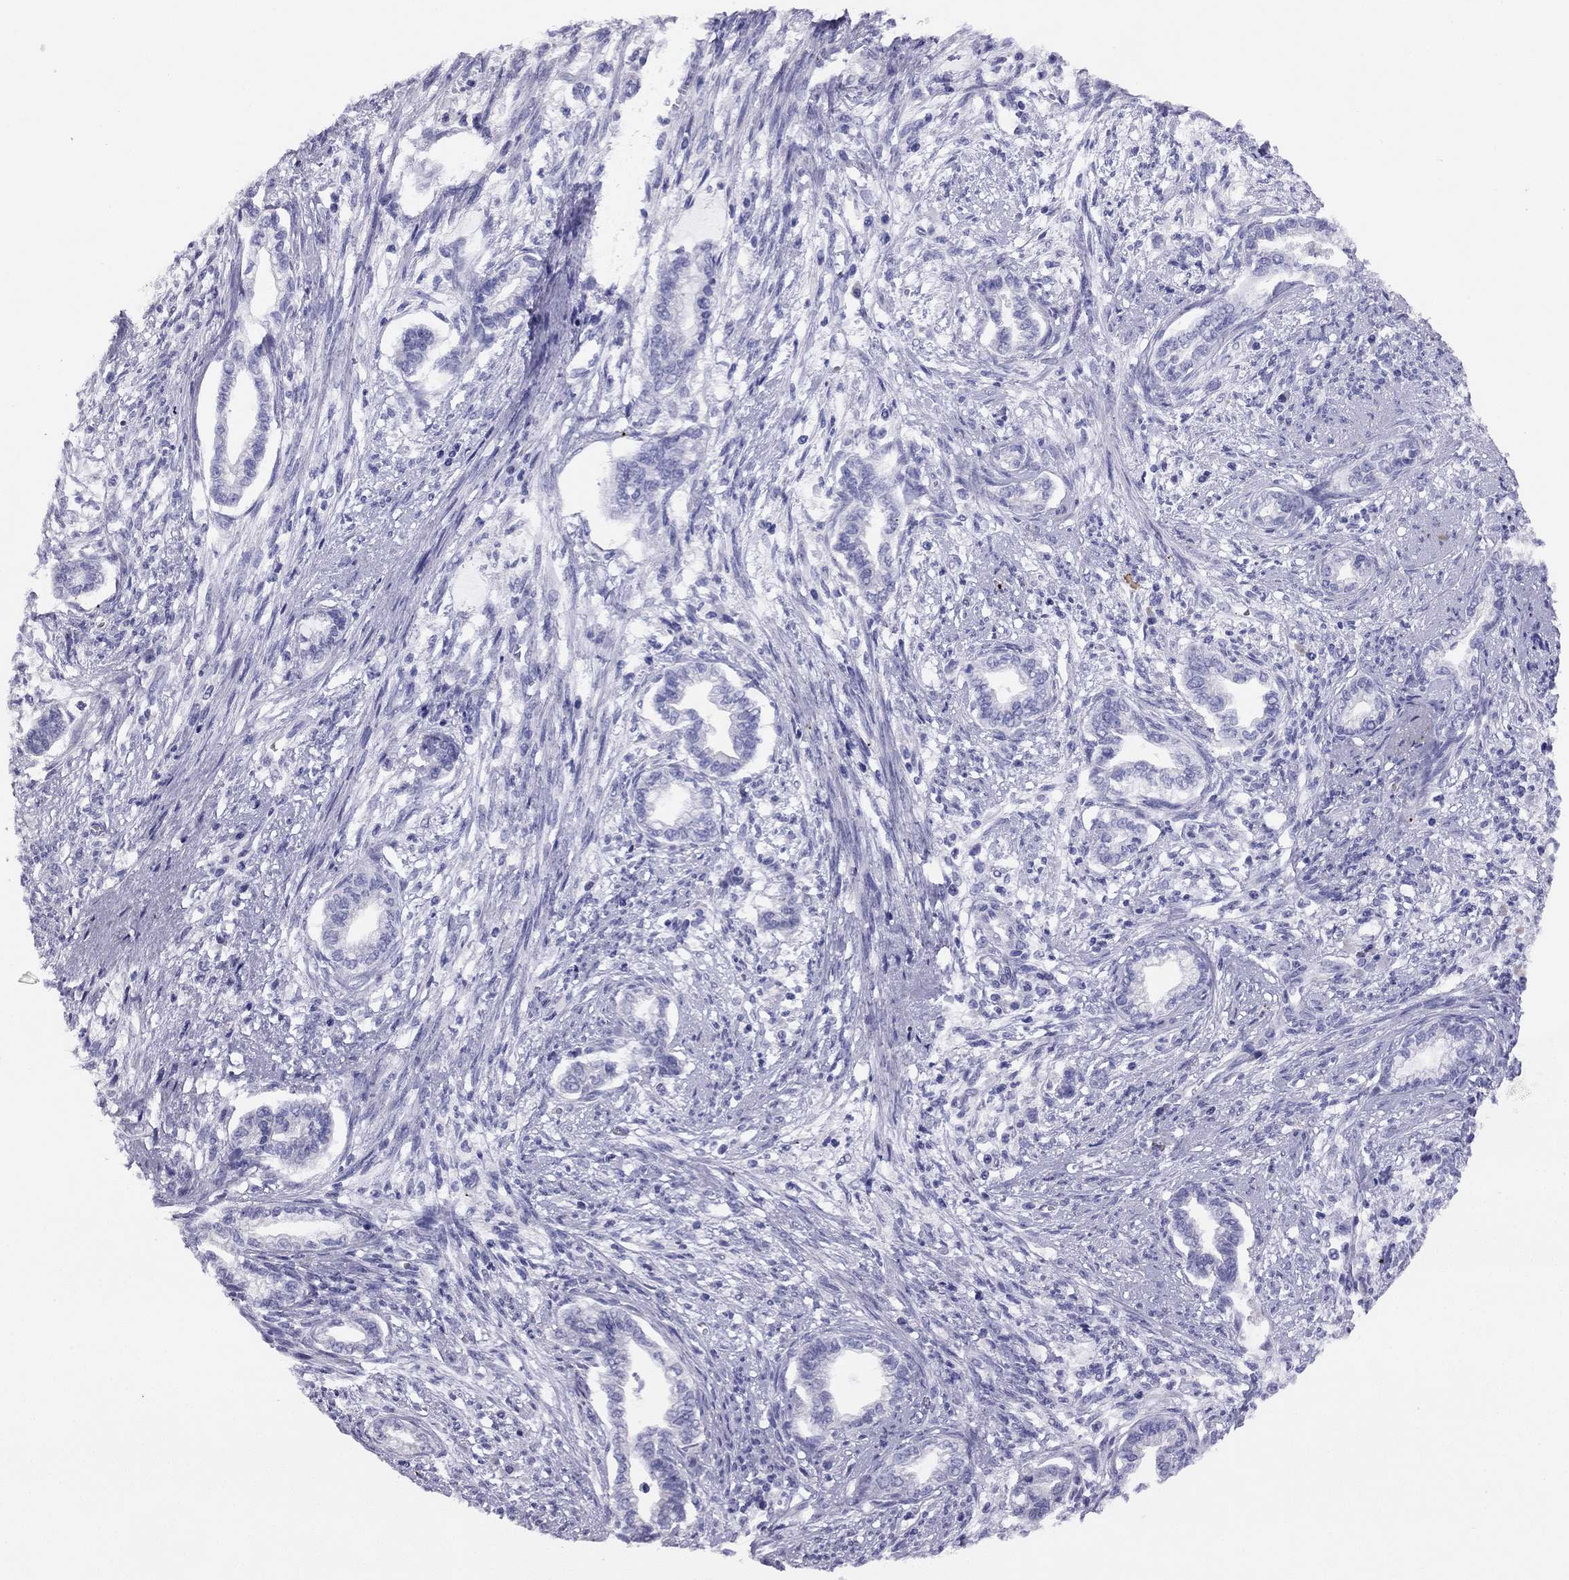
{"staining": {"intensity": "negative", "quantity": "none", "location": "none"}, "tissue": "cervical cancer", "cell_type": "Tumor cells", "image_type": "cancer", "snomed": [{"axis": "morphology", "description": "Adenocarcinoma, NOS"}, {"axis": "topography", "description": "Cervix"}], "caption": "The IHC histopathology image has no significant staining in tumor cells of cervical cancer (adenocarcinoma) tissue. The staining is performed using DAB (3,3'-diaminobenzidine) brown chromogen with nuclei counter-stained in using hematoxylin.", "gene": "LRIT2", "patient": {"sex": "female", "age": 62}}